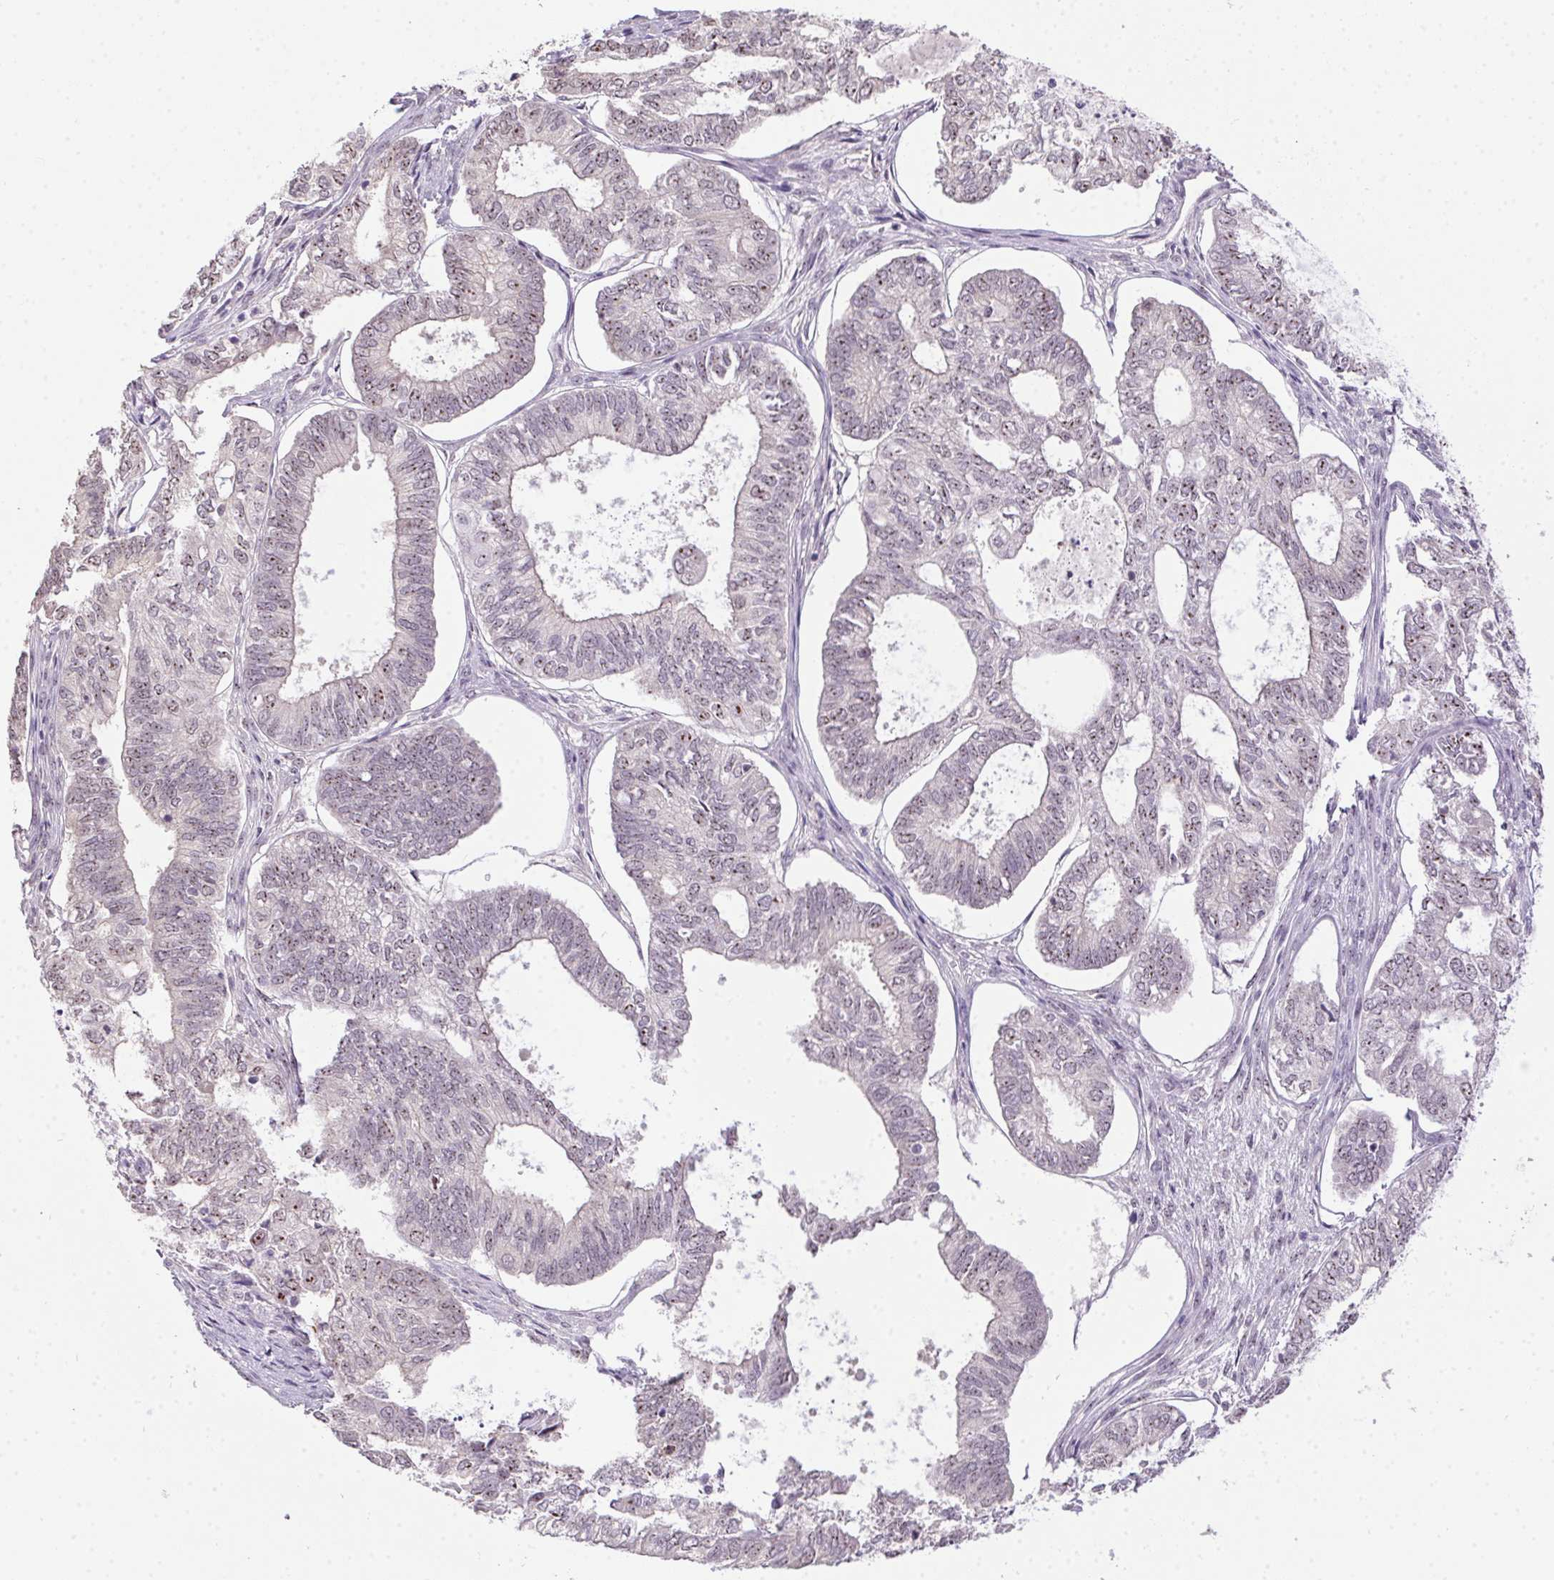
{"staining": {"intensity": "weak", "quantity": "25%-75%", "location": "nuclear"}, "tissue": "ovarian cancer", "cell_type": "Tumor cells", "image_type": "cancer", "snomed": [{"axis": "morphology", "description": "Carcinoma, endometroid"}, {"axis": "topography", "description": "Ovary"}], "caption": "The micrograph shows immunohistochemical staining of ovarian cancer. There is weak nuclear staining is present in about 25%-75% of tumor cells.", "gene": "BATF2", "patient": {"sex": "female", "age": 64}}